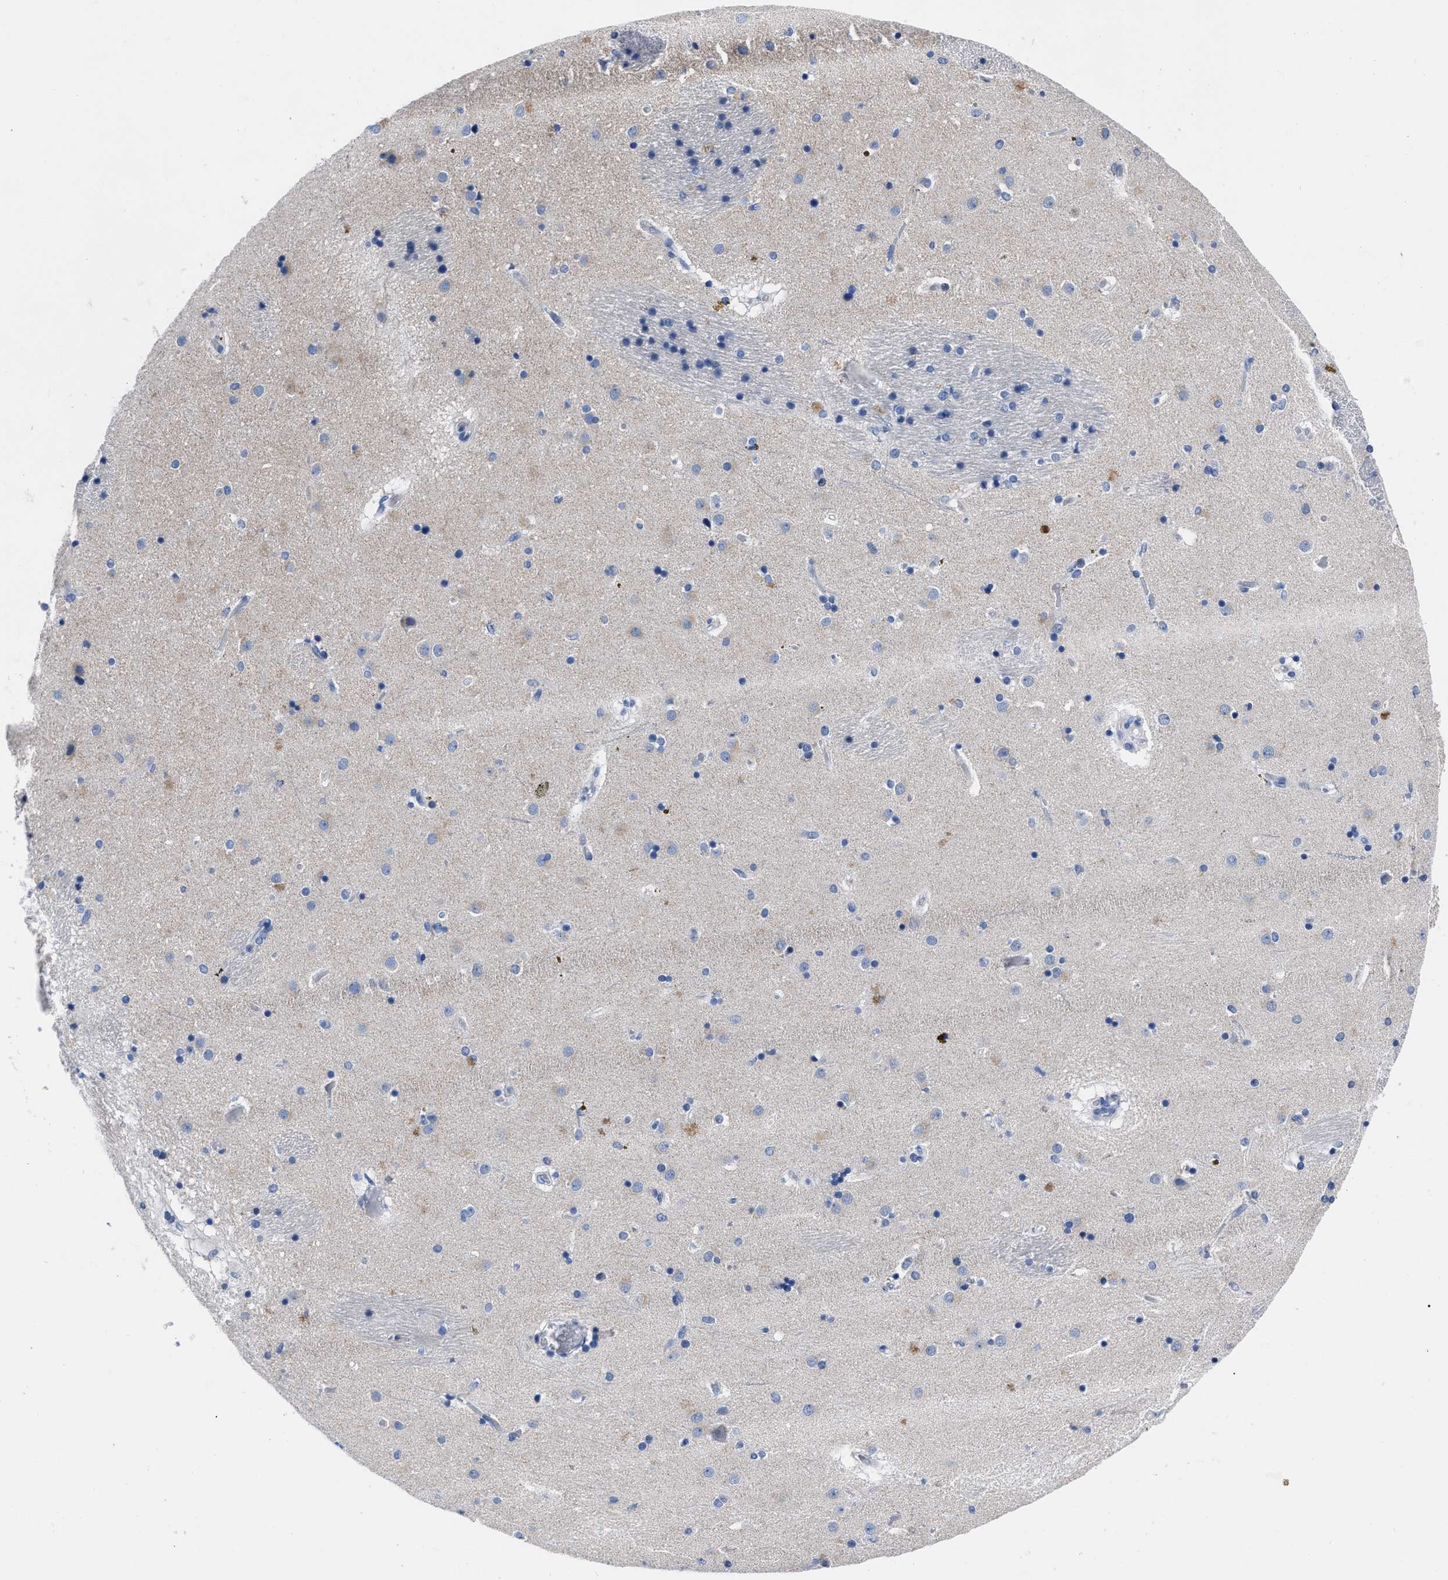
{"staining": {"intensity": "moderate", "quantity": "<25%", "location": "cytoplasmic/membranous"}, "tissue": "caudate", "cell_type": "Glial cells", "image_type": "normal", "snomed": [{"axis": "morphology", "description": "Normal tissue, NOS"}, {"axis": "topography", "description": "Lateral ventricle wall"}], "caption": "Immunohistochemical staining of benign caudate demonstrates <25% levels of moderate cytoplasmic/membranous protein positivity in about <25% of glial cells.", "gene": "MOV10L1", "patient": {"sex": "male", "age": 70}}